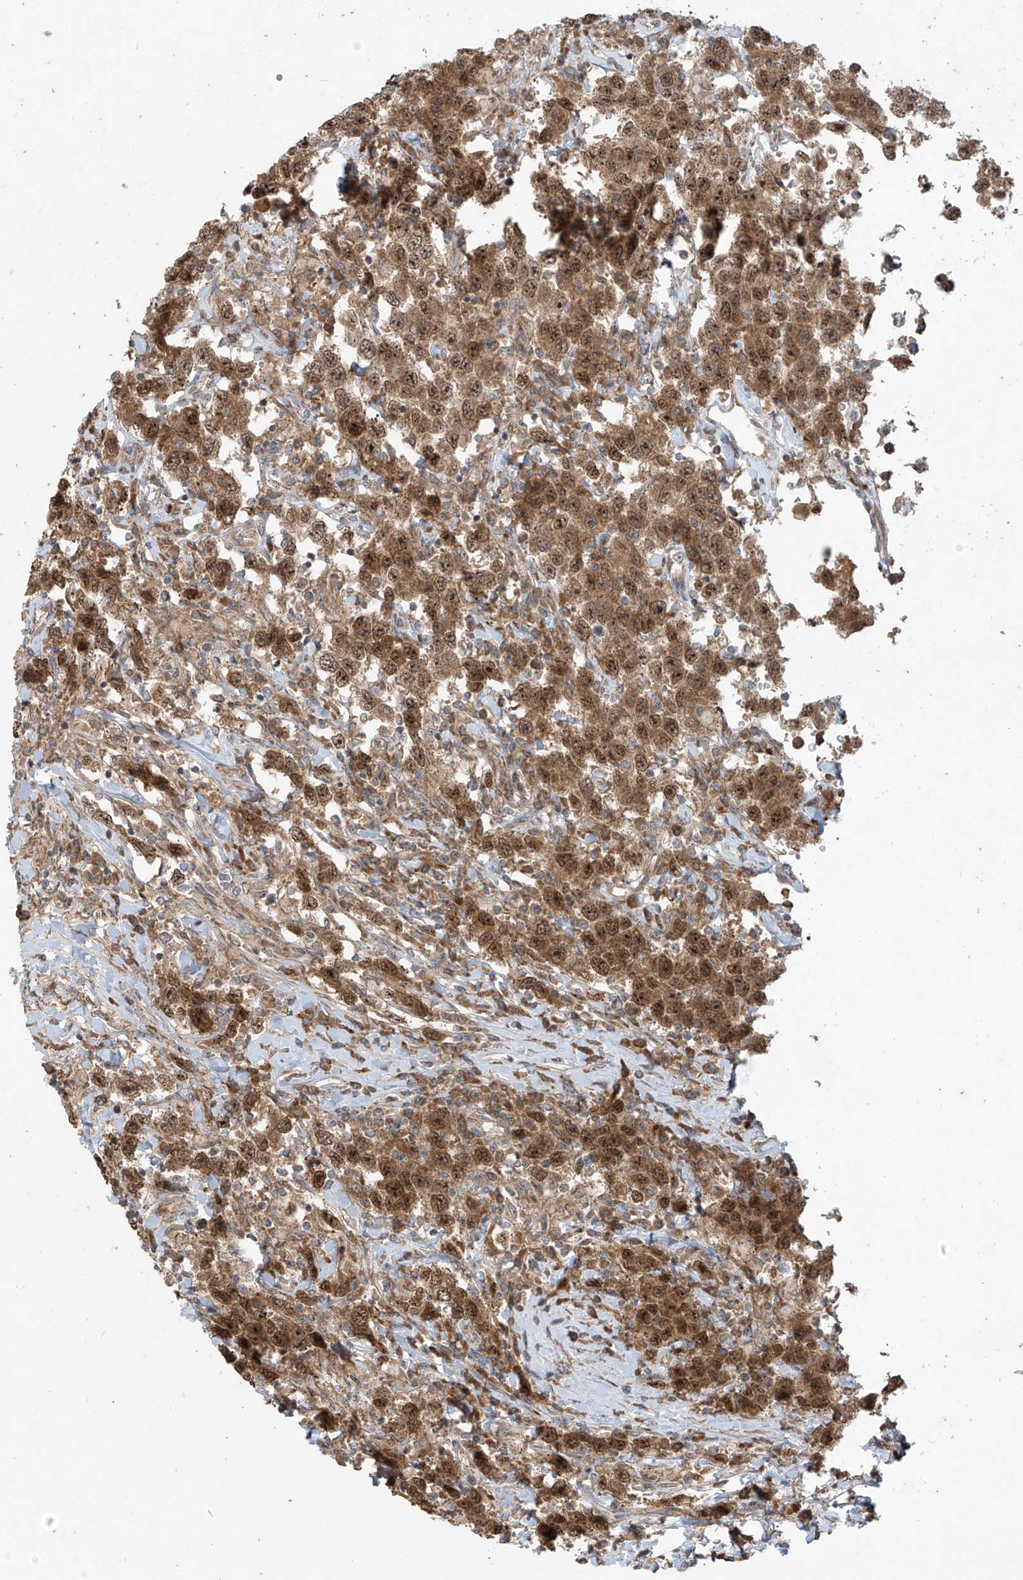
{"staining": {"intensity": "strong", "quantity": ">75%", "location": "cytoplasmic/membranous,nuclear"}, "tissue": "testis cancer", "cell_type": "Tumor cells", "image_type": "cancer", "snomed": [{"axis": "morphology", "description": "Seminoma, NOS"}, {"axis": "topography", "description": "Testis"}], "caption": "The histopathology image reveals staining of testis seminoma, revealing strong cytoplasmic/membranous and nuclear protein staining (brown color) within tumor cells.", "gene": "KATNIP", "patient": {"sex": "male", "age": 41}}